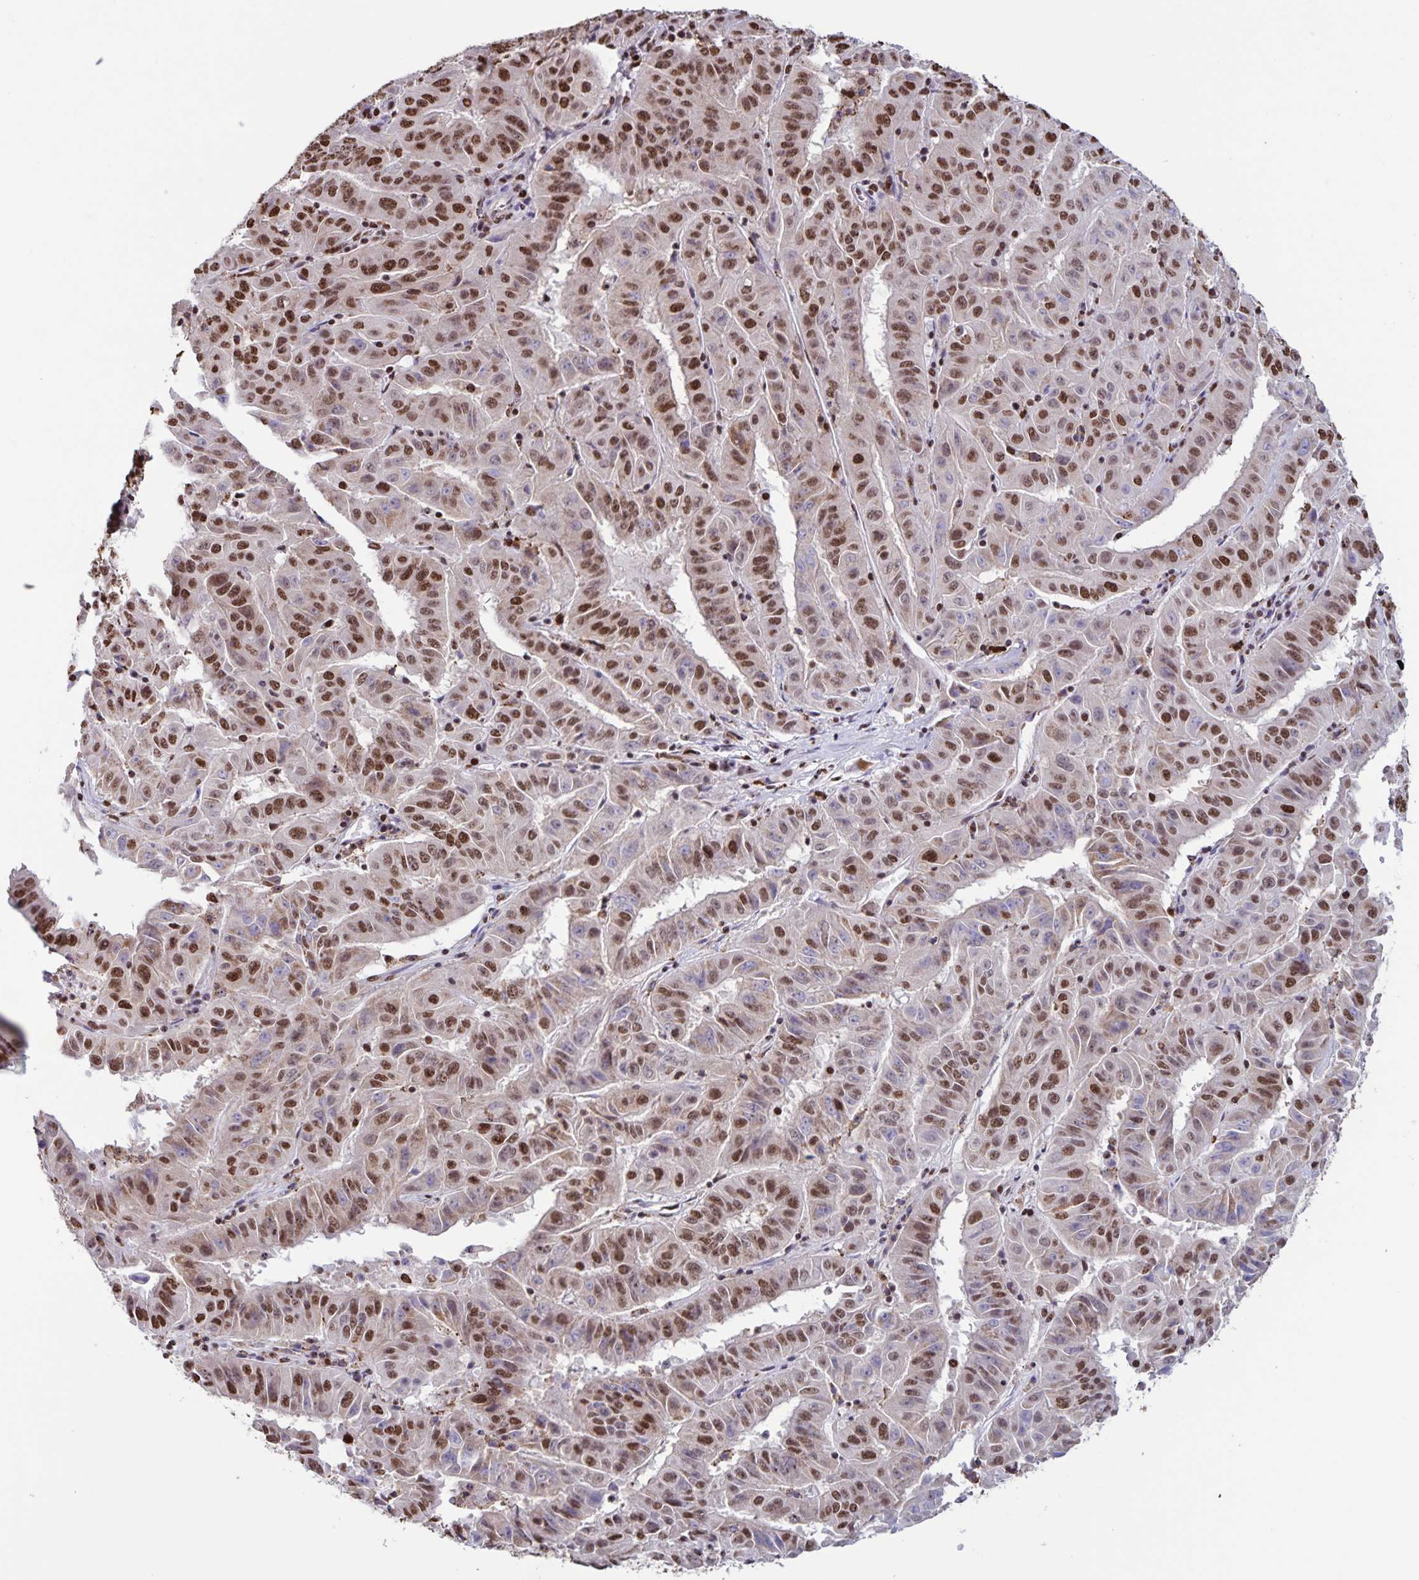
{"staining": {"intensity": "moderate", "quantity": ">75%", "location": "nuclear"}, "tissue": "pancreatic cancer", "cell_type": "Tumor cells", "image_type": "cancer", "snomed": [{"axis": "morphology", "description": "Adenocarcinoma, NOS"}, {"axis": "topography", "description": "Pancreas"}], "caption": "Protein staining displays moderate nuclear expression in about >75% of tumor cells in pancreatic adenocarcinoma.", "gene": "DUT", "patient": {"sex": "male", "age": 63}}